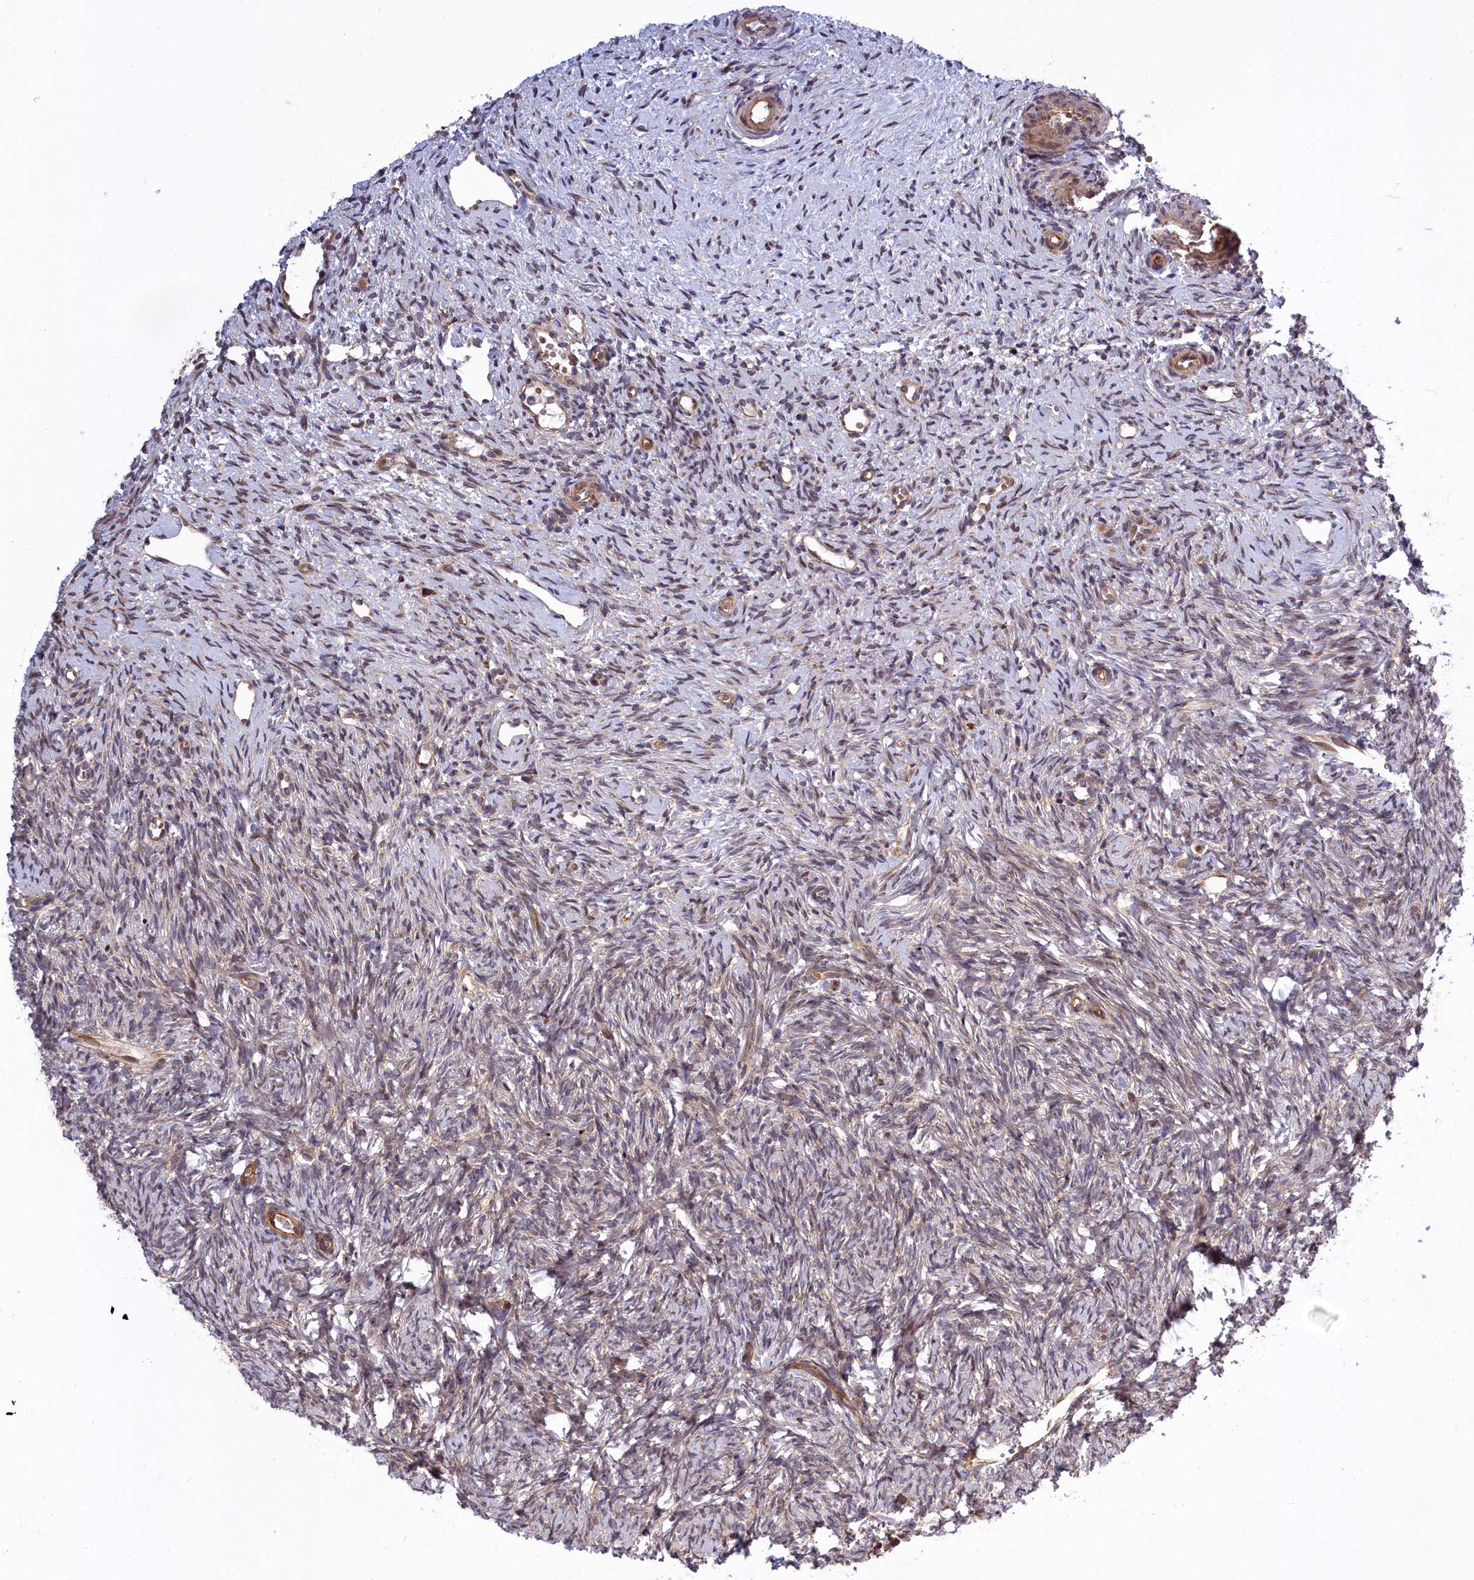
{"staining": {"intensity": "negative", "quantity": "none", "location": "none"}, "tissue": "ovary", "cell_type": "Ovarian stroma cells", "image_type": "normal", "snomed": [{"axis": "morphology", "description": "Normal tissue, NOS"}, {"axis": "topography", "description": "Ovary"}], "caption": "Ovary stained for a protein using immunohistochemistry demonstrates no positivity ovarian stroma cells.", "gene": "DDX60L", "patient": {"sex": "female", "age": 51}}